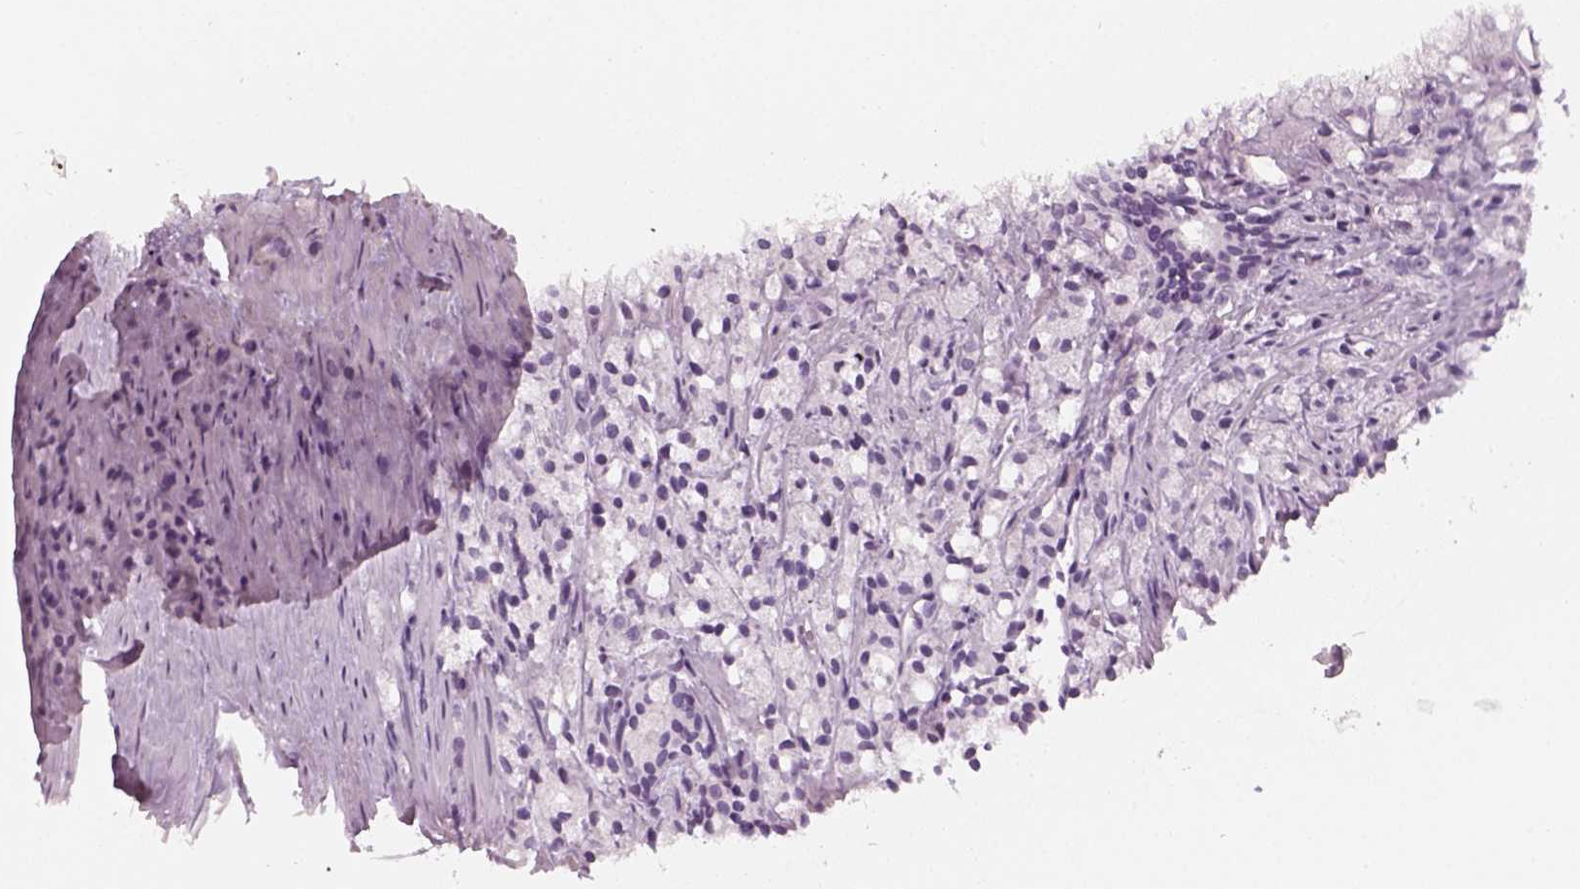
{"staining": {"intensity": "negative", "quantity": "none", "location": "none"}, "tissue": "prostate cancer", "cell_type": "Tumor cells", "image_type": "cancer", "snomed": [{"axis": "morphology", "description": "Adenocarcinoma, High grade"}, {"axis": "topography", "description": "Prostate"}], "caption": "IHC histopathology image of human prostate cancer (adenocarcinoma (high-grade)) stained for a protein (brown), which demonstrates no staining in tumor cells.", "gene": "TH", "patient": {"sex": "male", "age": 75}}